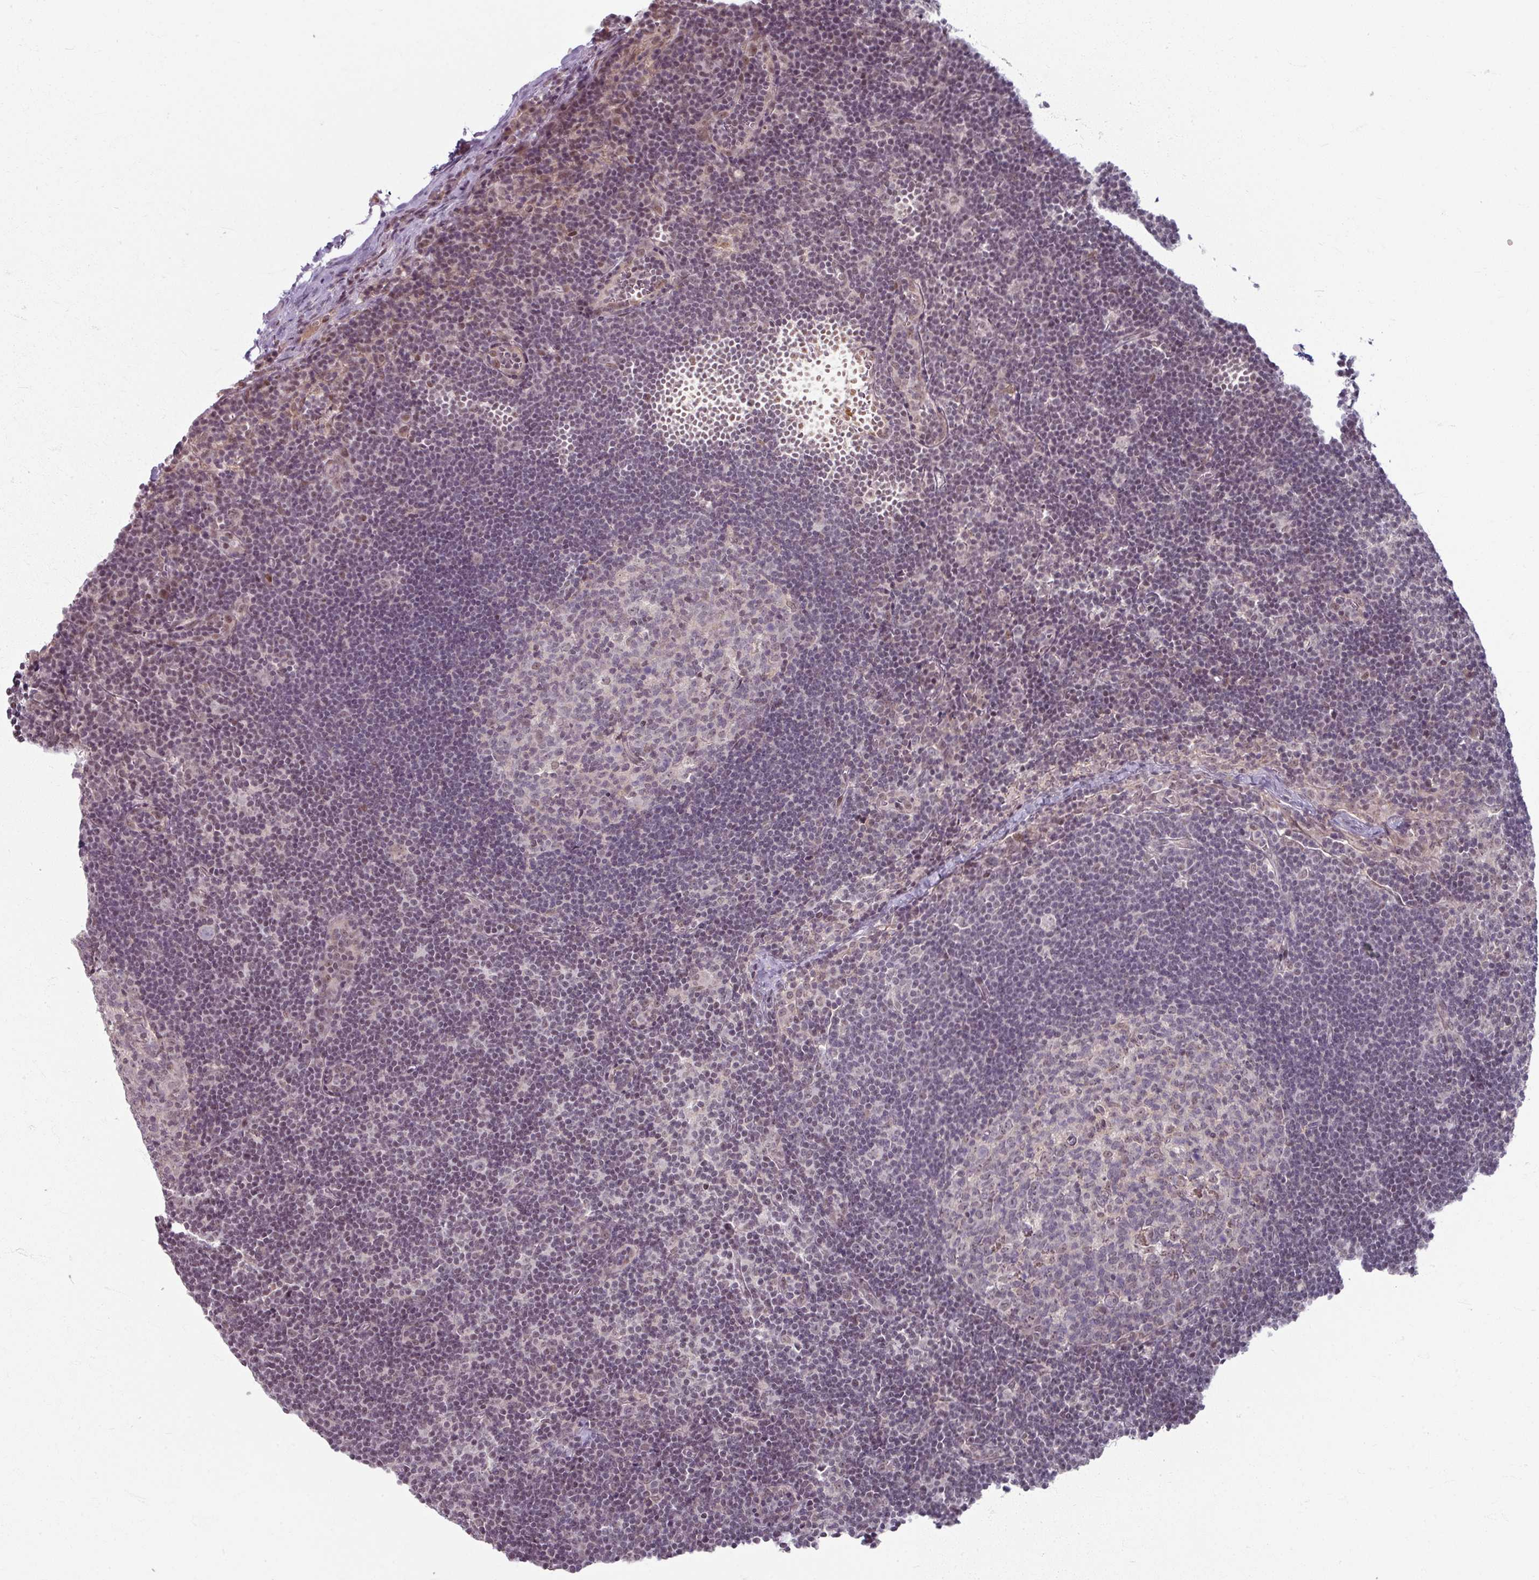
{"staining": {"intensity": "weak", "quantity": "<25%", "location": "nuclear"}, "tissue": "lymph node", "cell_type": "Germinal center cells", "image_type": "normal", "snomed": [{"axis": "morphology", "description": "Normal tissue, NOS"}, {"axis": "topography", "description": "Lymph node"}], "caption": "Human lymph node stained for a protein using immunohistochemistry (IHC) reveals no positivity in germinal center cells.", "gene": "KLC3", "patient": {"sex": "female", "age": 29}}